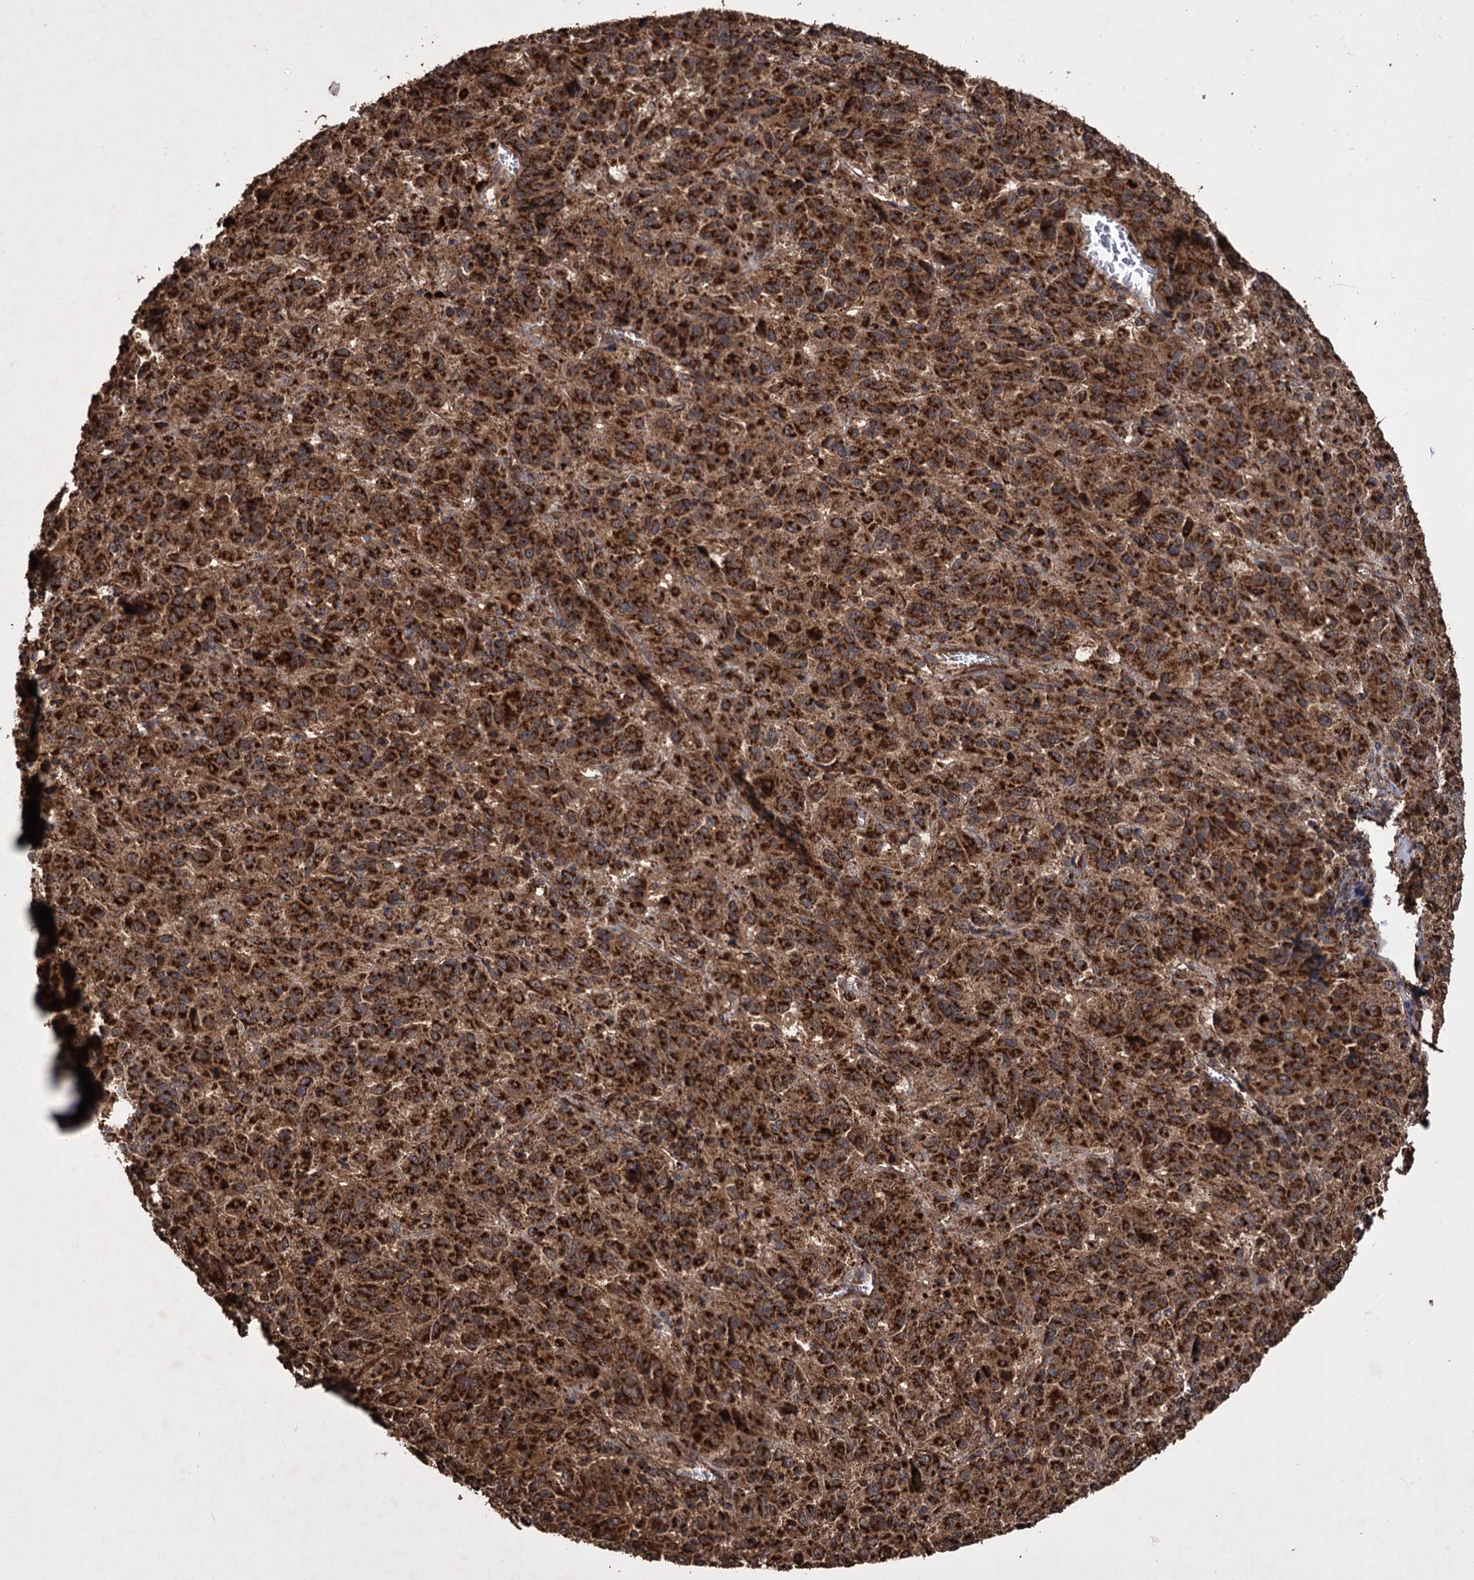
{"staining": {"intensity": "strong", "quantity": ">75%", "location": "cytoplasmic/membranous"}, "tissue": "melanoma", "cell_type": "Tumor cells", "image_type": "cancer", "snomed": [{"axis": "morphology", "description": "Malignant melanoma, Metastatic site"}, {"axis": "topography", "description": "Lung"}], "caption": "Immunohistochemistry image of neoplastic tissue: melanoma stained using immunohistochemistry (IHC) demonstrates high levels of strong protein expression localized specifically in the cytoplasmic/membranous of tumor cells, appearing as a cytoplasmic/membranous brown color.", "gene": "IPO4", "patient": {"sex": "male", "age": 64}}